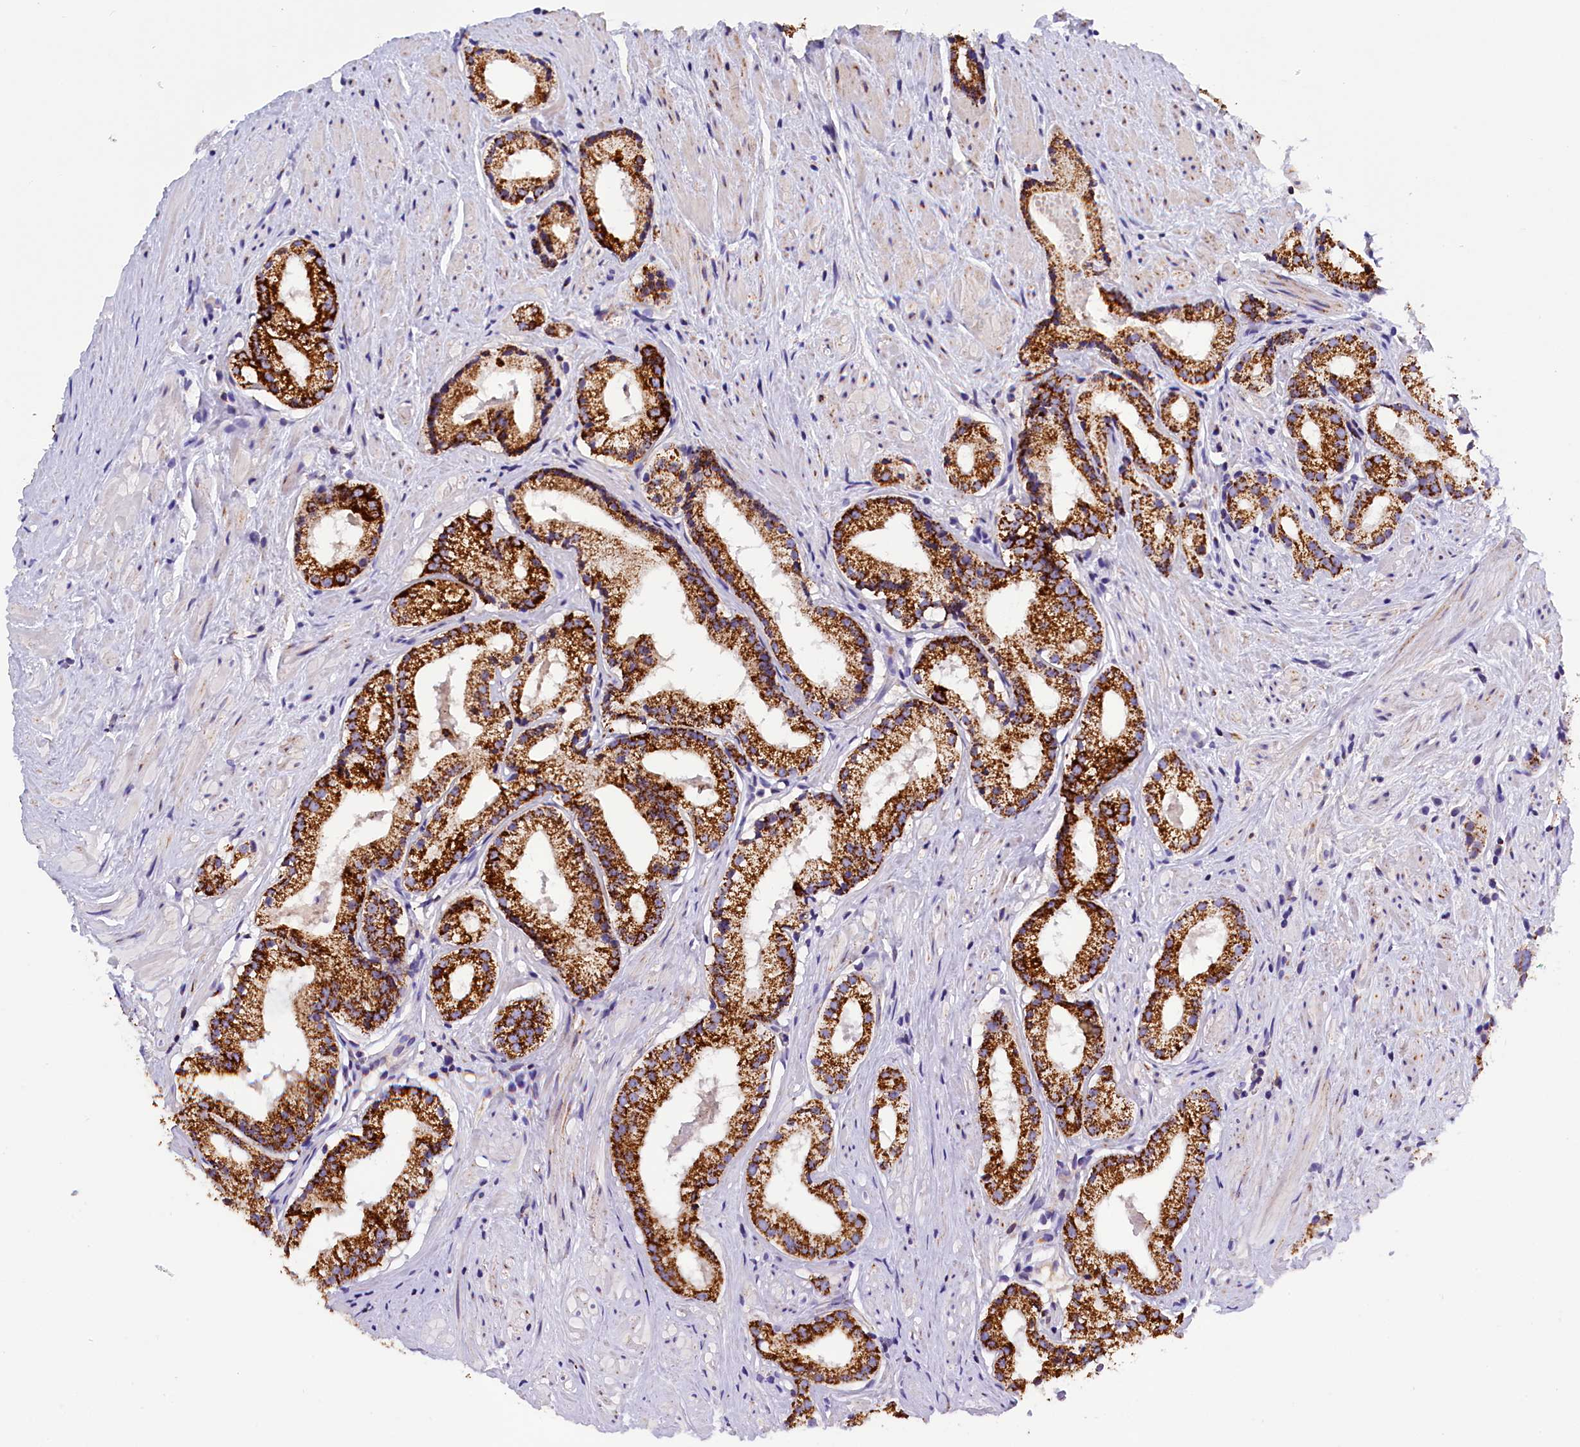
{"staining": {"intensity": "strong", "quantity": ">75%", "location": "cytoplasmic/membranous"}, "tissue": "prostate cancer", "cell_type": "Tumor cells", "image_type": "cancer", "snomed": [{"axis": "morphology", "description": "Adenocarcinoma, Low grade"}, {"axis": "topography", "description": "Prostate"}], "caption": "Tumor cells display strong cytoplasmic/membranous staining in about >75% of cells in prostate low-grade adenocarcinoma. (brown staining indicates protein expression, while blue staining denotes nuclei).", "gene": "ABAT", "patient": {"sex": "male", "age": 57}}